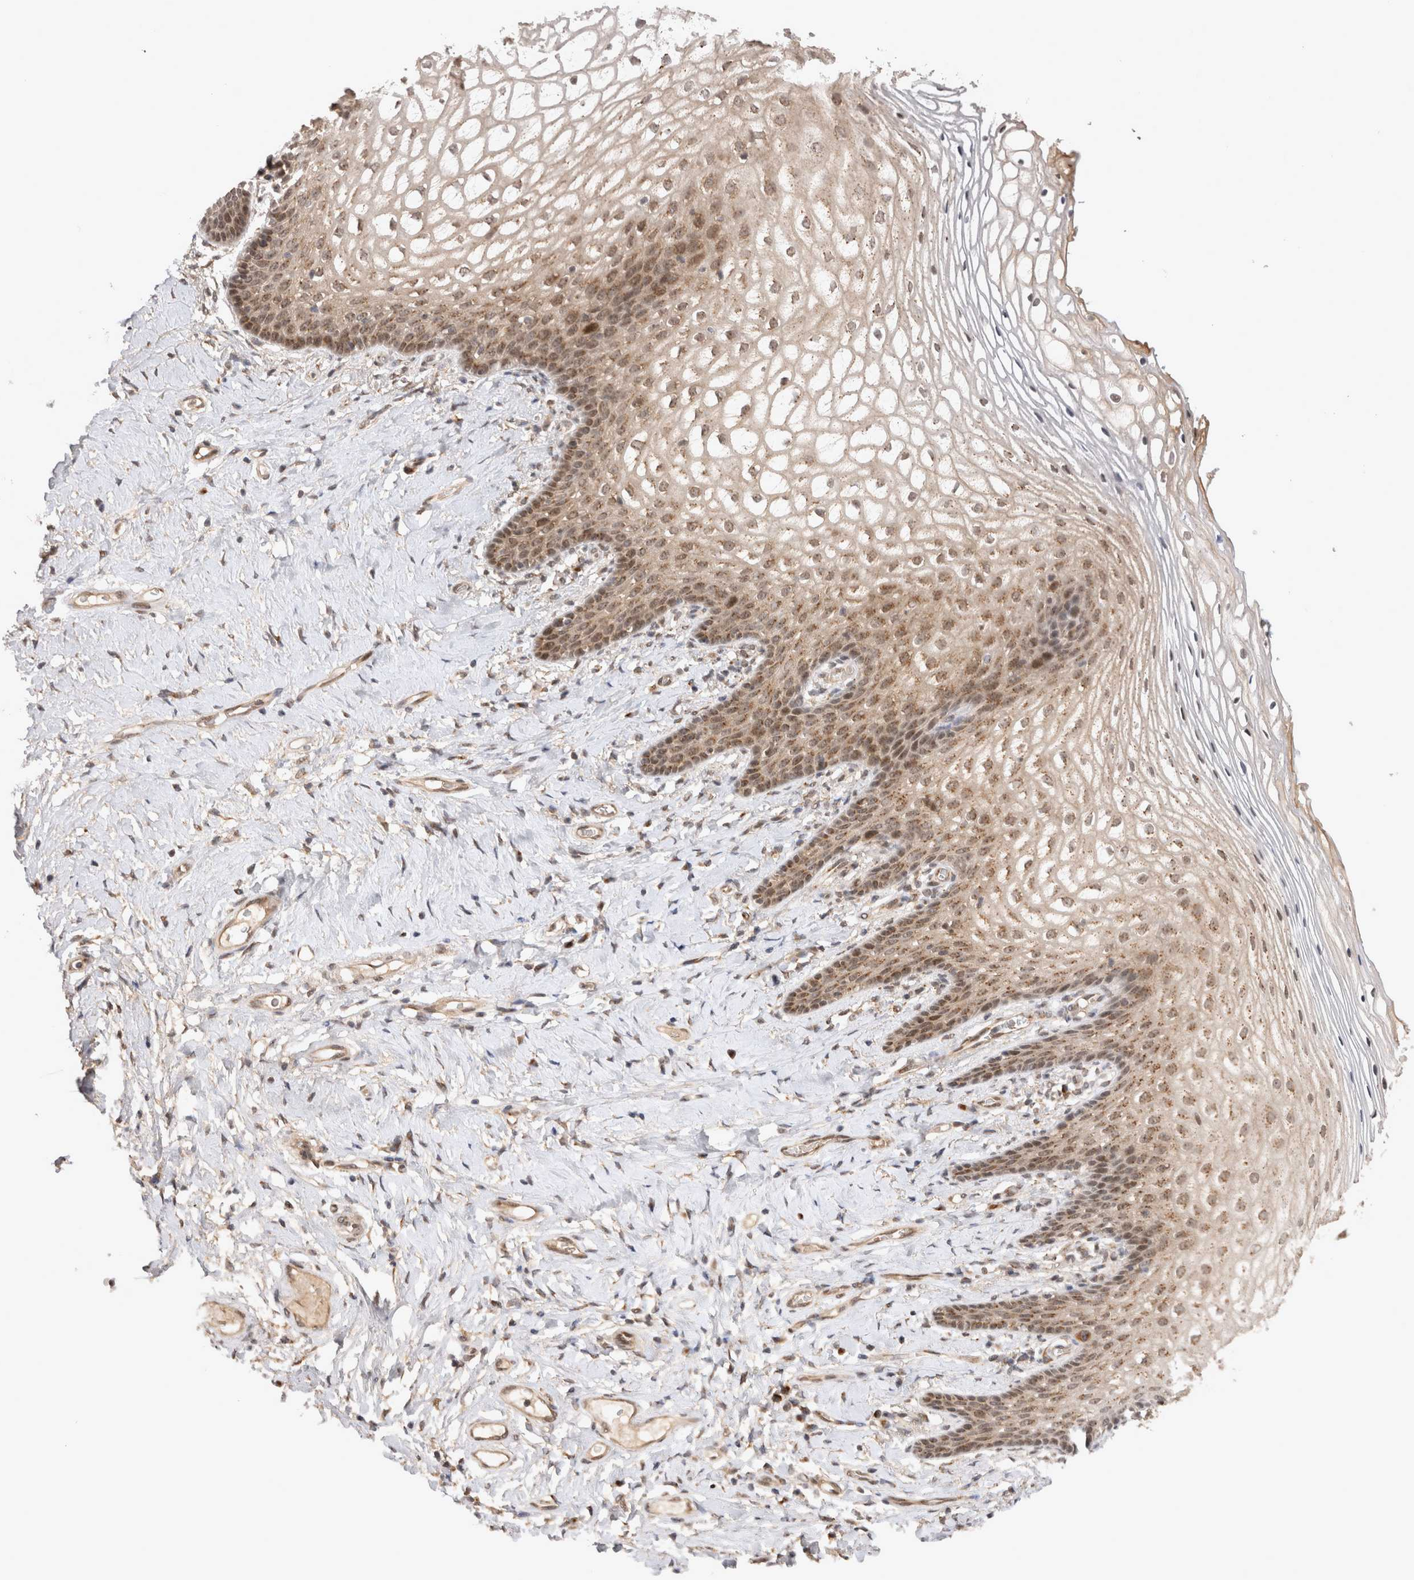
{"staining": {"intensity": "moderate", "quantity": ">75%", "location": "cytoplasmic/membranous,nuclear"}, "tissue": "vagina", "cell_type": "Squamous epithelial cells", "image_type": "normal", "snomed": [{"axis": "morphology", "description": "Normal tissue, NOS"}, {"axis": "topography", "description": "Vagina"}], "caption": "Protein expression analysis of normal vagina shows moderate cytoplasmic/membranous,nuclear staining in about >75% of squamous epithelial cells.", "gene": "TMEM65", "patient": {"sex": "female", "age": 60}}